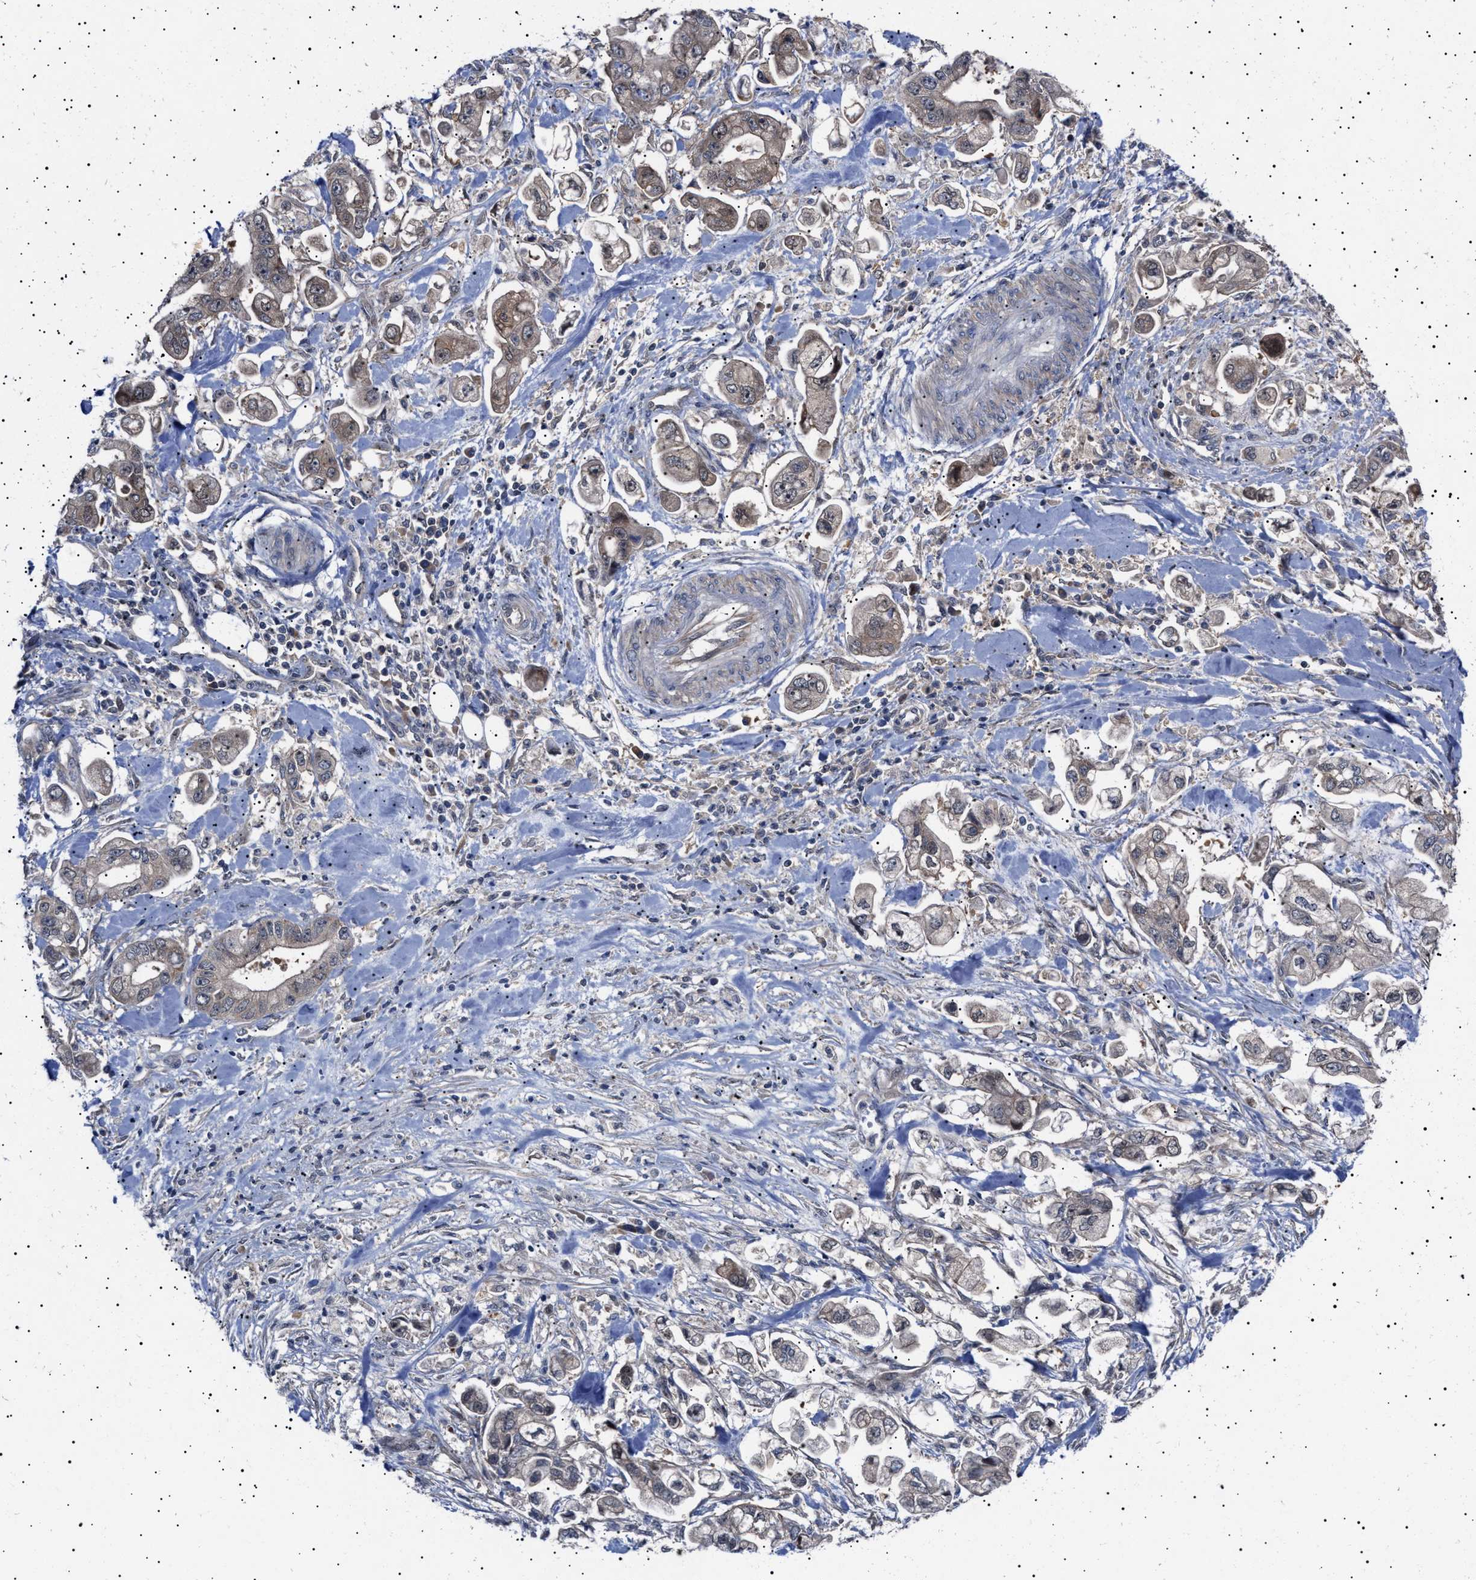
{"staining": {"intensity": "weak", "quantity": ">75%", "location": "cytoplasmic/membranous"}, "tissue": "stomach cancer", "cell_type": "Tumor cells", "image_type": "cancer", "snomed": [{"axis": "morphology", "description": "Normal tissue, NOS"}, {"axis": "morphology", "description": "Adenocarcinoma, NOS"}, {"axis": "topography", "description": "Stomach"}], "caption": "Protein staining exhibits weak cytoplasmic/membranous expression in approximately >75% of tumor cells in stomach cancer.", "gene": "NPLOC4", "patient": {"sex": "male", "age": 62}}